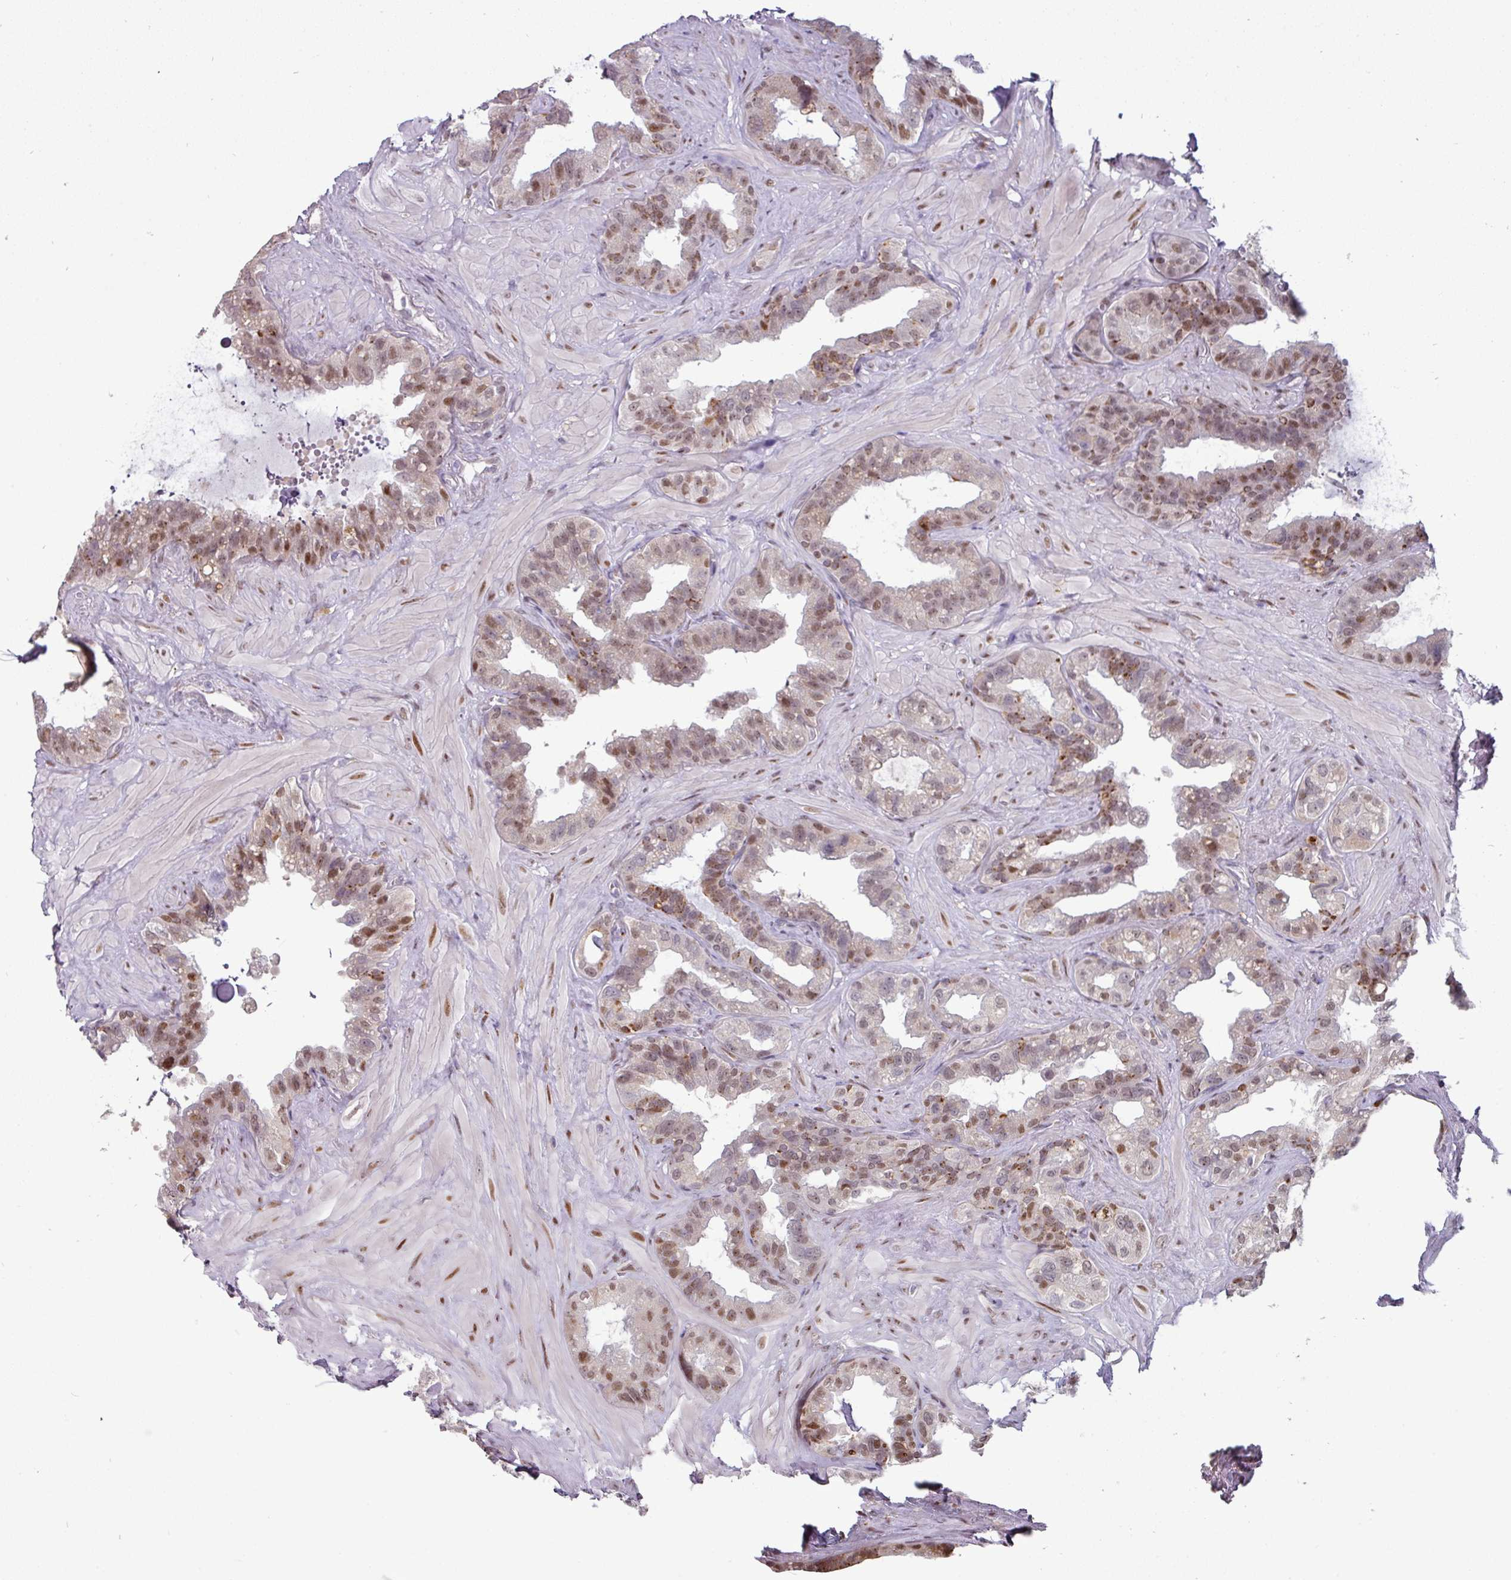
{"staining": {"intensity": "moderate", "quantity": "25%-75%", "location": "nuclear"}, "tissue": "seminal vesicle", "cell_type": "Glandular cells", "image_type": "normal", "snomed": [{"axis": "morphology", "description": "Normal tissue, NOS"}, {"axis": "topography", "description": "Seminal veicle"}, {"axis": "topography", "description": "Peripheral nerve tissue"}], "caption": "An immunohistochemistry (IHC) photomicrograph of normal tissue is shown. Protein staining in brown labels moderate nuclear positivity in seminal vesicle within glandular cells.", "gene": "SWSAP1", "patient": {"sex": "male", "age": 76}}